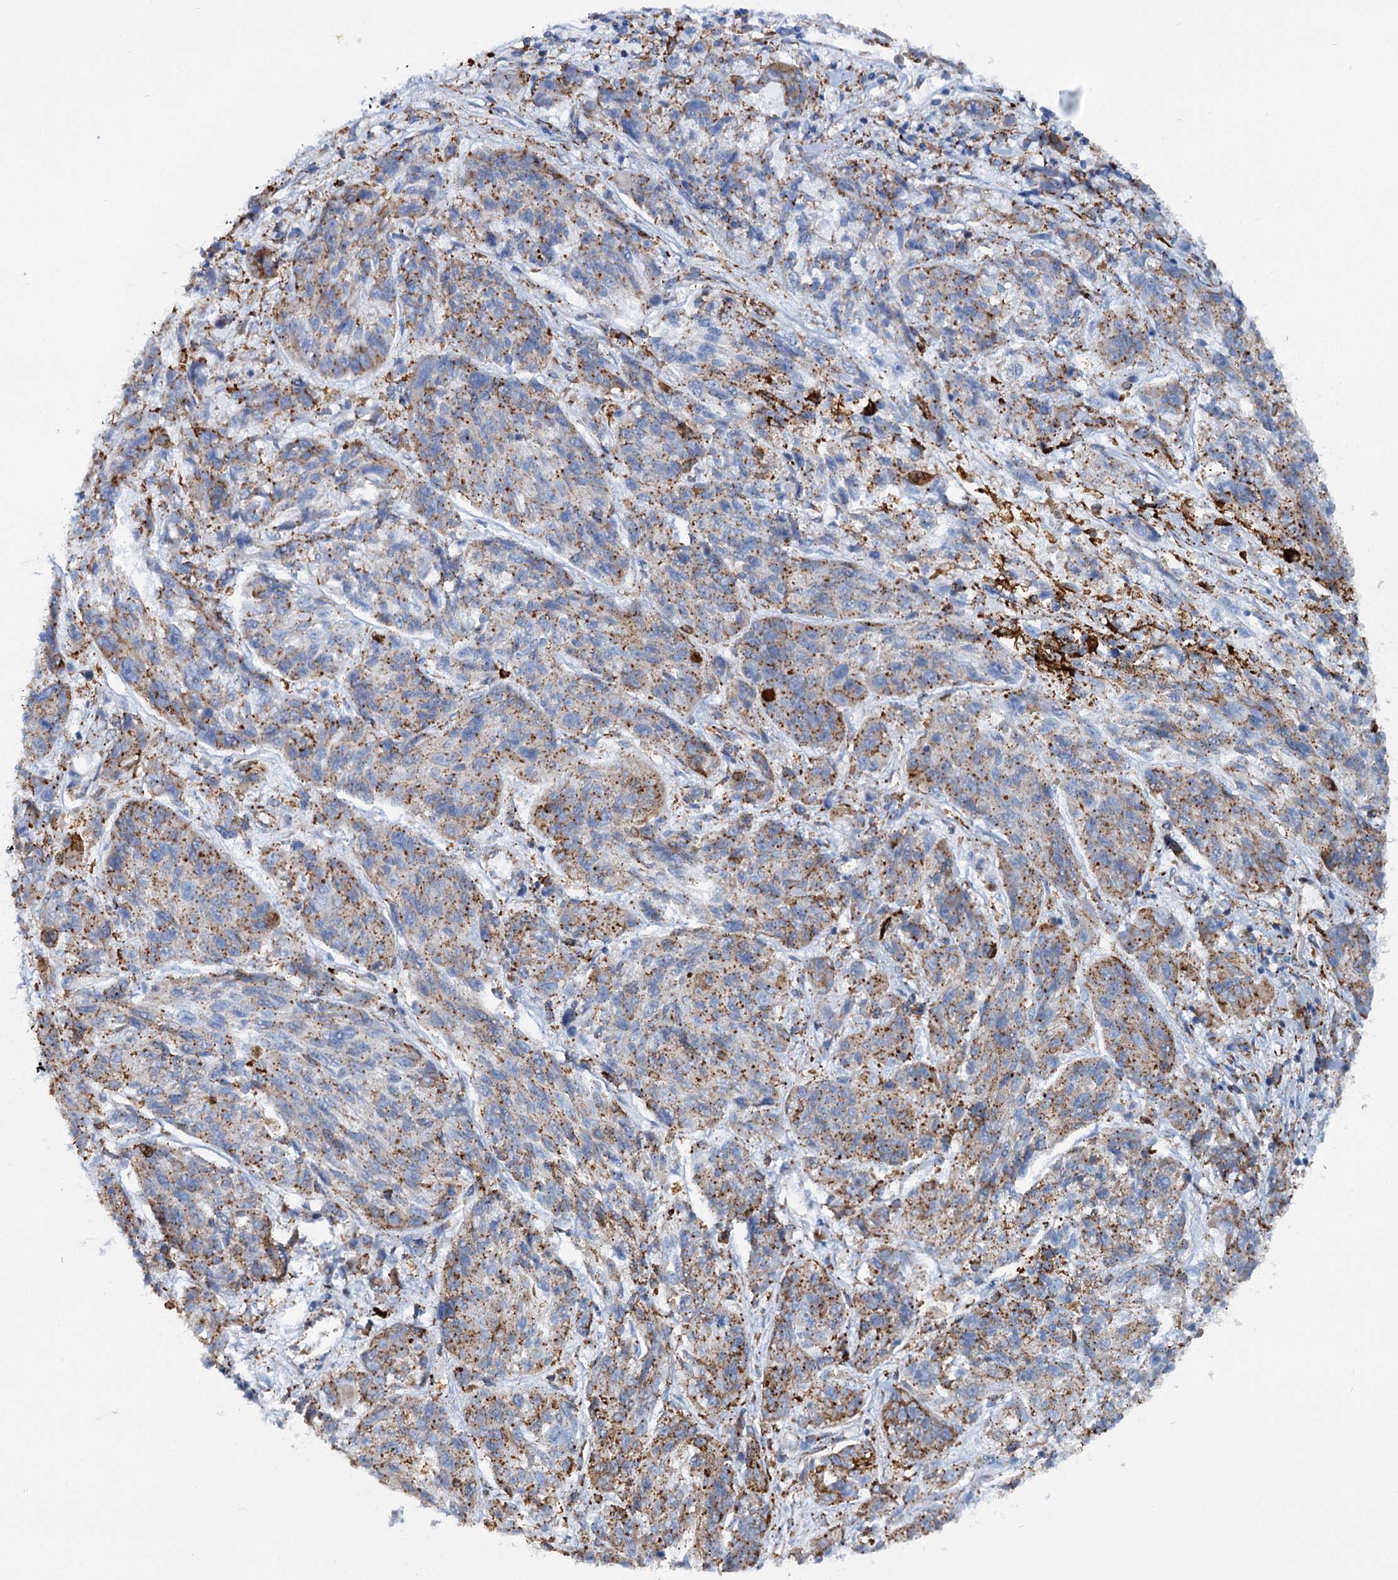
{"staining": {"intensity": "moderate", "quantity": ">75%", "location": "cytoplasmic/membranous"}, "tissue": "melanoma", "cell_type": "Tumor cells", "image_type": "cancer", "snomed": [{"axis": "morphology", "description": "Malignant melanoma, NOS"}, {"axis": "topography", "description": "Skin"}], "caption": "A histopathology image of malignant melanoma stained for a protein shows moderate cytoplasmic/membranous brown staining in tumor cells. (DAB (3,3'-diaminobenzidine) IHC, brown staining for protein, blue staining for nuclei).", "gene": "SHE", "patient": {"sex": "male", "age": 53}}